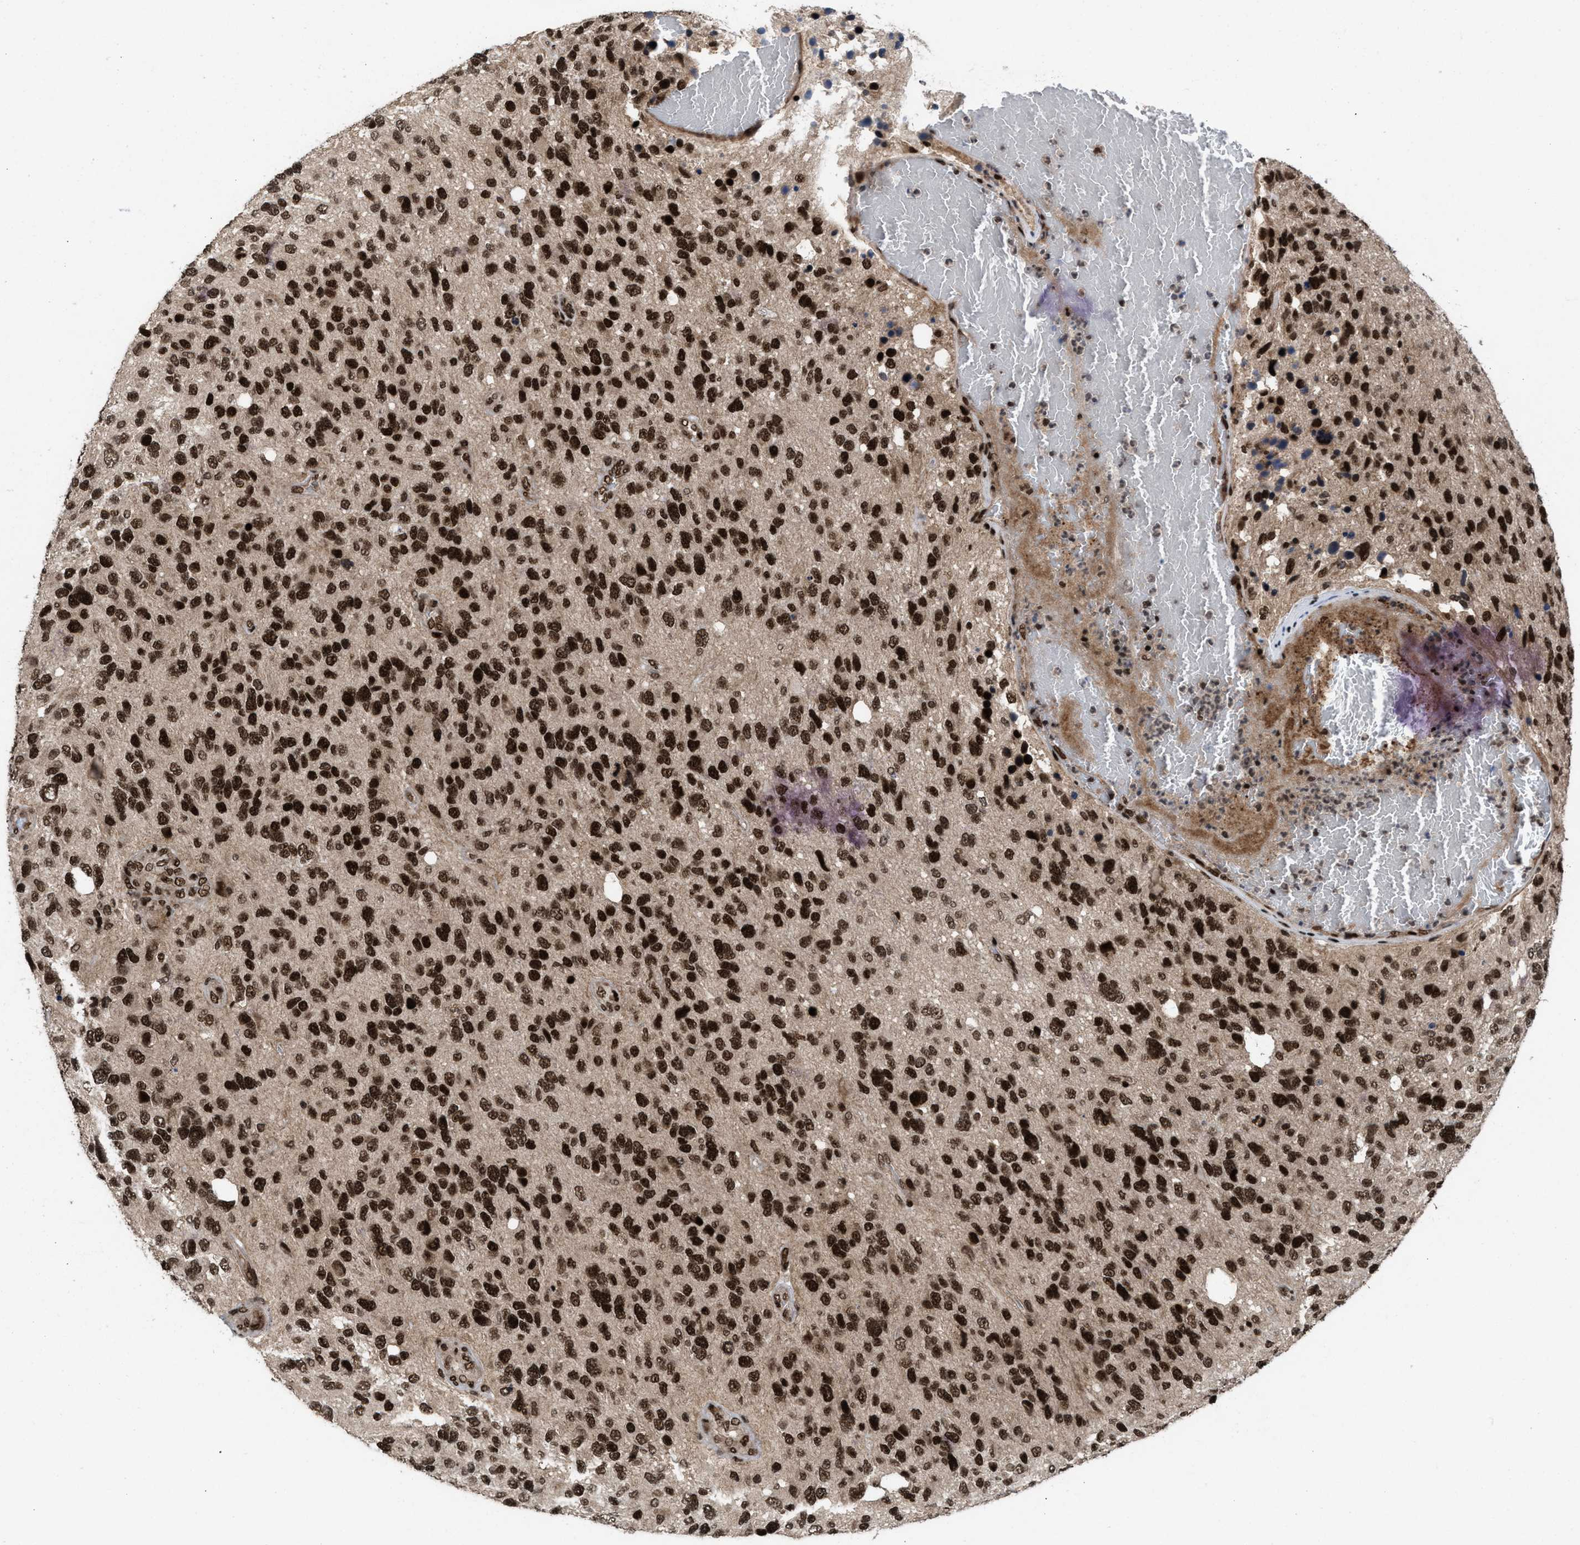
{"staining": {"intensity": "strong", "quantity": ">75%", "location": "nuclear"}, "tissue": "glioma", "cell_type": "Tumor cells", "image_type": "cancer", "snomed": [{"axis": "morphology", "description": "Glioma, malignant, High grade"}, {"axis": "topography", "description": "Brain"}], "caption": "Brown immunohistochemical staining in glioma reveals strong nuclear positivity in approximately >75% of tumor cells.", "gene": "WIZ", "patient": {"sex": "female", "age": 58}}